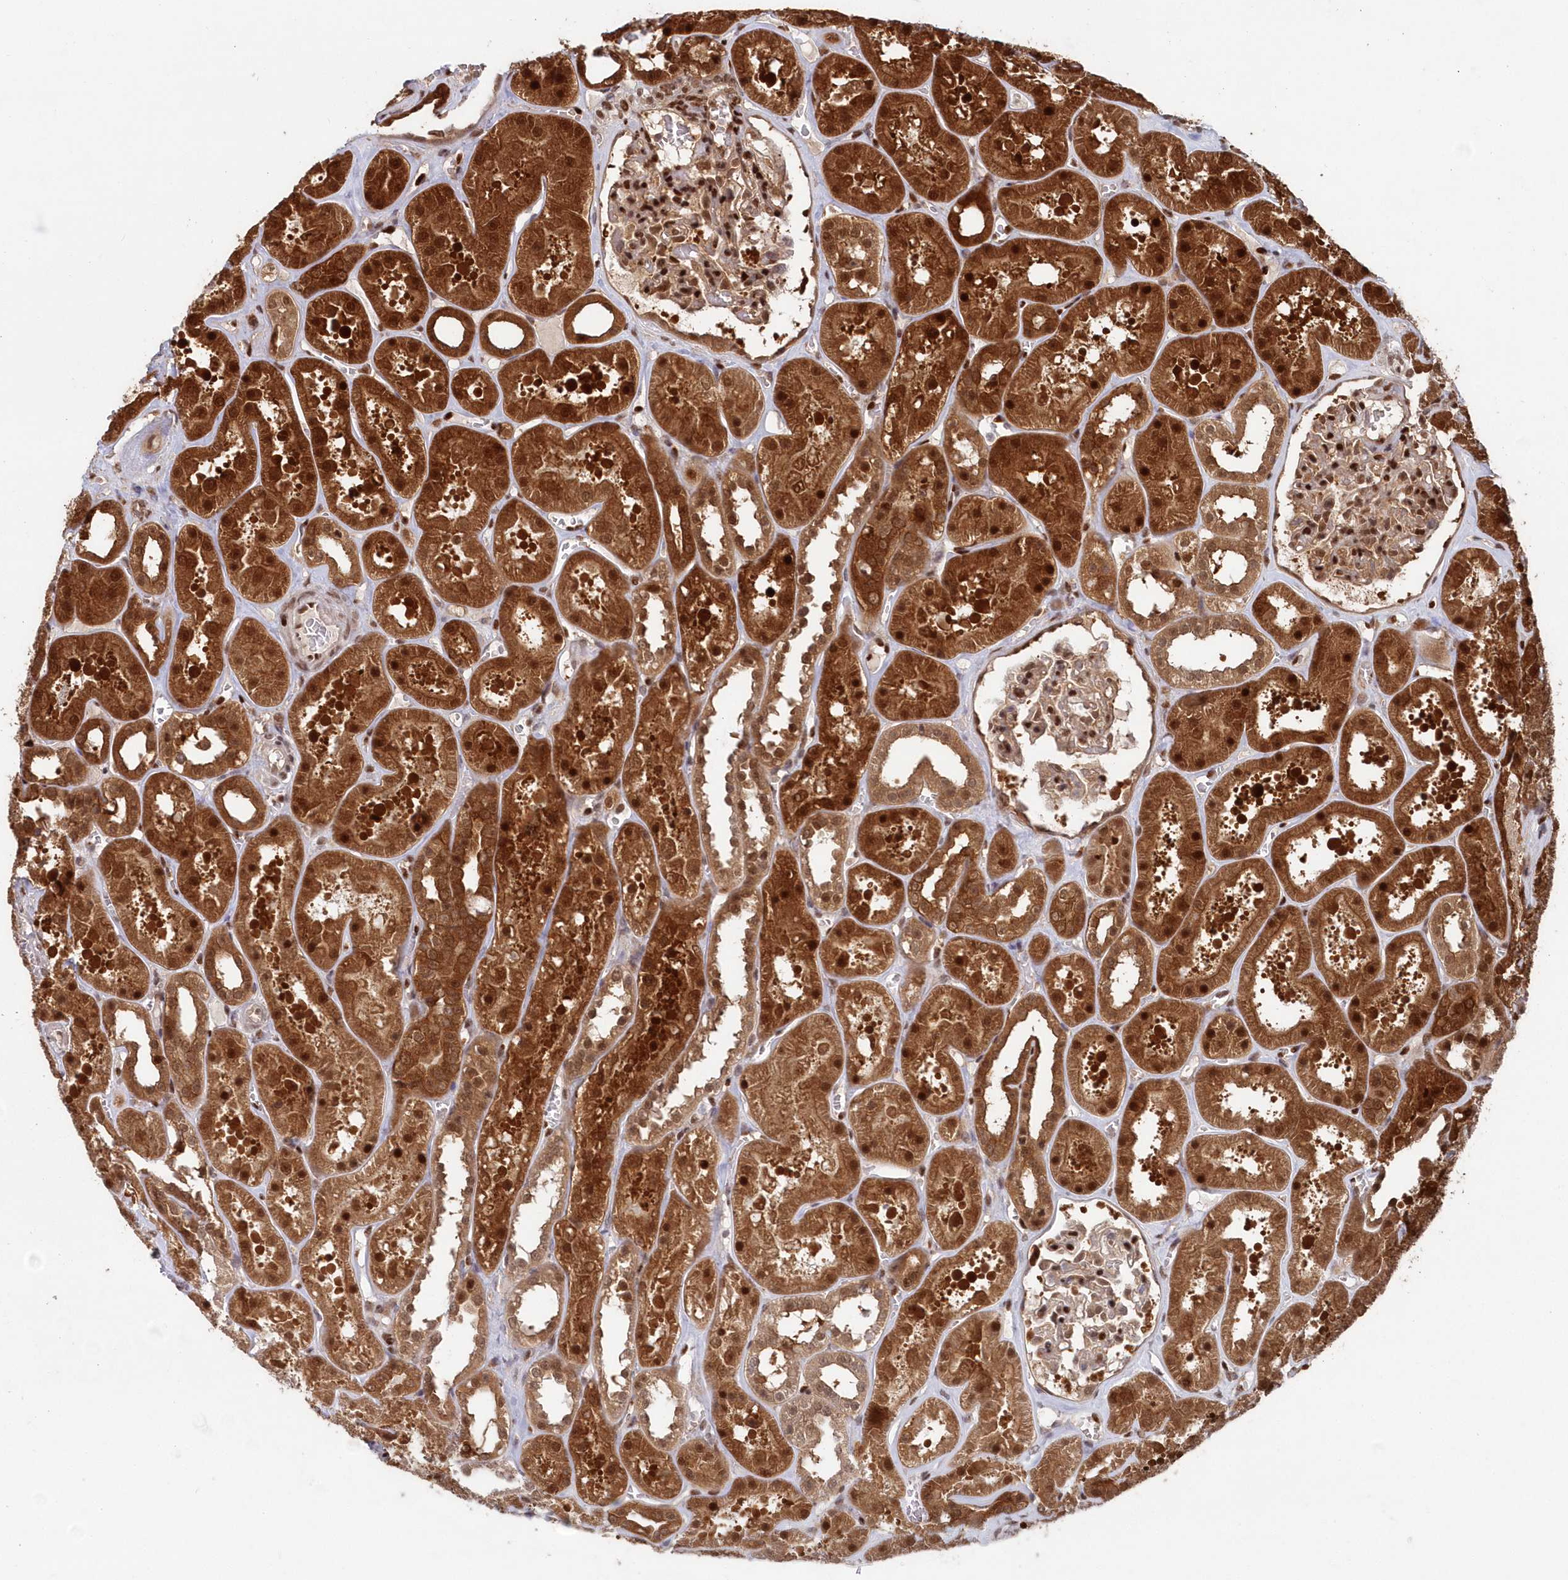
{"staining": {"intensity": "strong", "quantity": ">75%", "location": "cytoplasmic/membranous,nuclear"}, "tissue": "kidney", "cell_type": "Cells in glomeruli", "image_type": "normal", "snomed": [{"axis": "morphology", "description": "Normal tissue, NOS"}, {"axis": "topography", "description": "Kidney"}], "caption": "Immunohistochemistry staining of benign kidney, which demonstrates high levels of strong cytoplasmic/membranous,nuclear staining in about >75% of cells in glomeruli indicating strong cytoplasmic/membranous,nuclear protein staining. The staining was performed using DAB (brown) for protein detection and nuclei were counterstained in hematoxylin (blue).", "gene": "ABHD14B", "patient": {"sex": "female", "age": 41}}